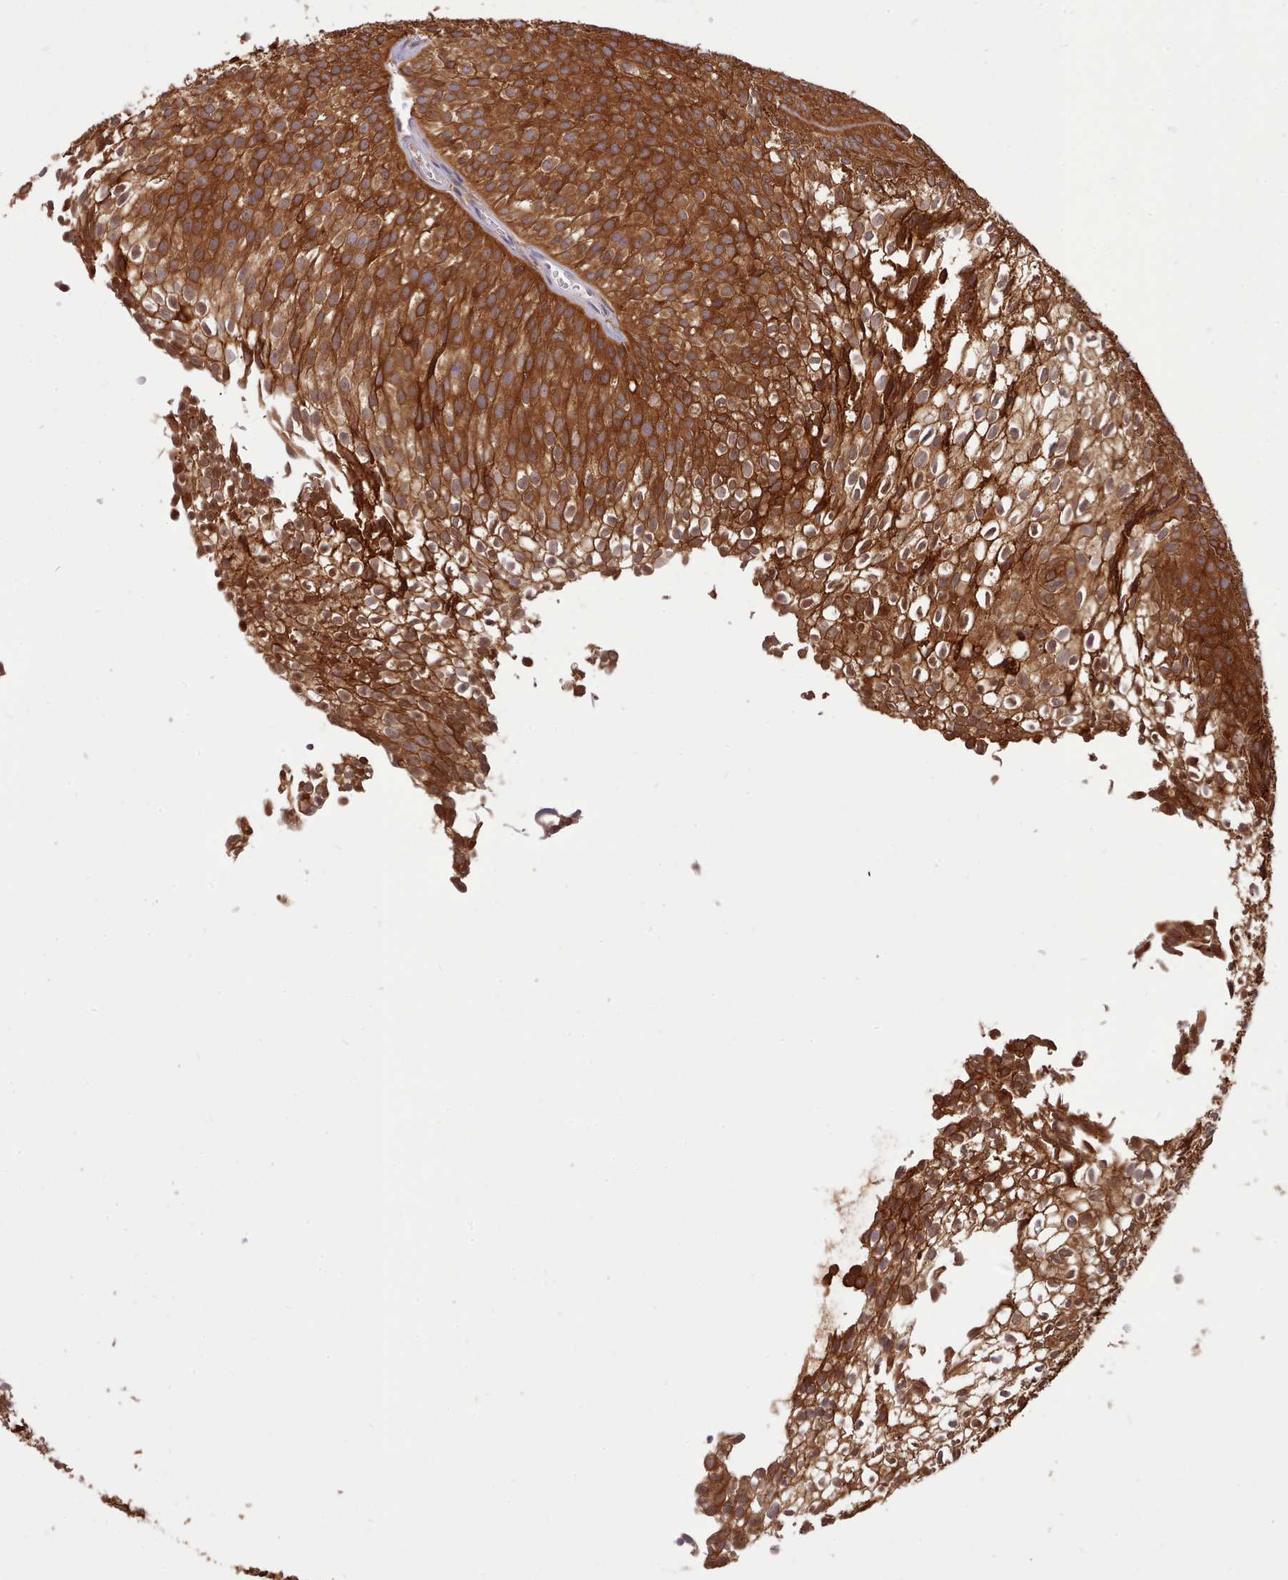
{"staining": {"intensity": "strong", "quantity": ">75%", "location": "cytoplasmic/membranous"}, "tissue": "urothelial cancer", "cell_type": "Tumor cells", "image_type": "cancer", "snomed": [{"axis": "morphology", "description": "Urothelial carcinoma, Low grade"}, {"axis": "topography", "description": "Urinary bladder"}], "caption": "Protein staining of urothelial carcinoma (low-grade) tissue reveals strong cytoplasmic/membranous expression in about >75% of tumor cells.", "gene": "SLC4A9", "patient": {"sex": "male", "age": 91}}